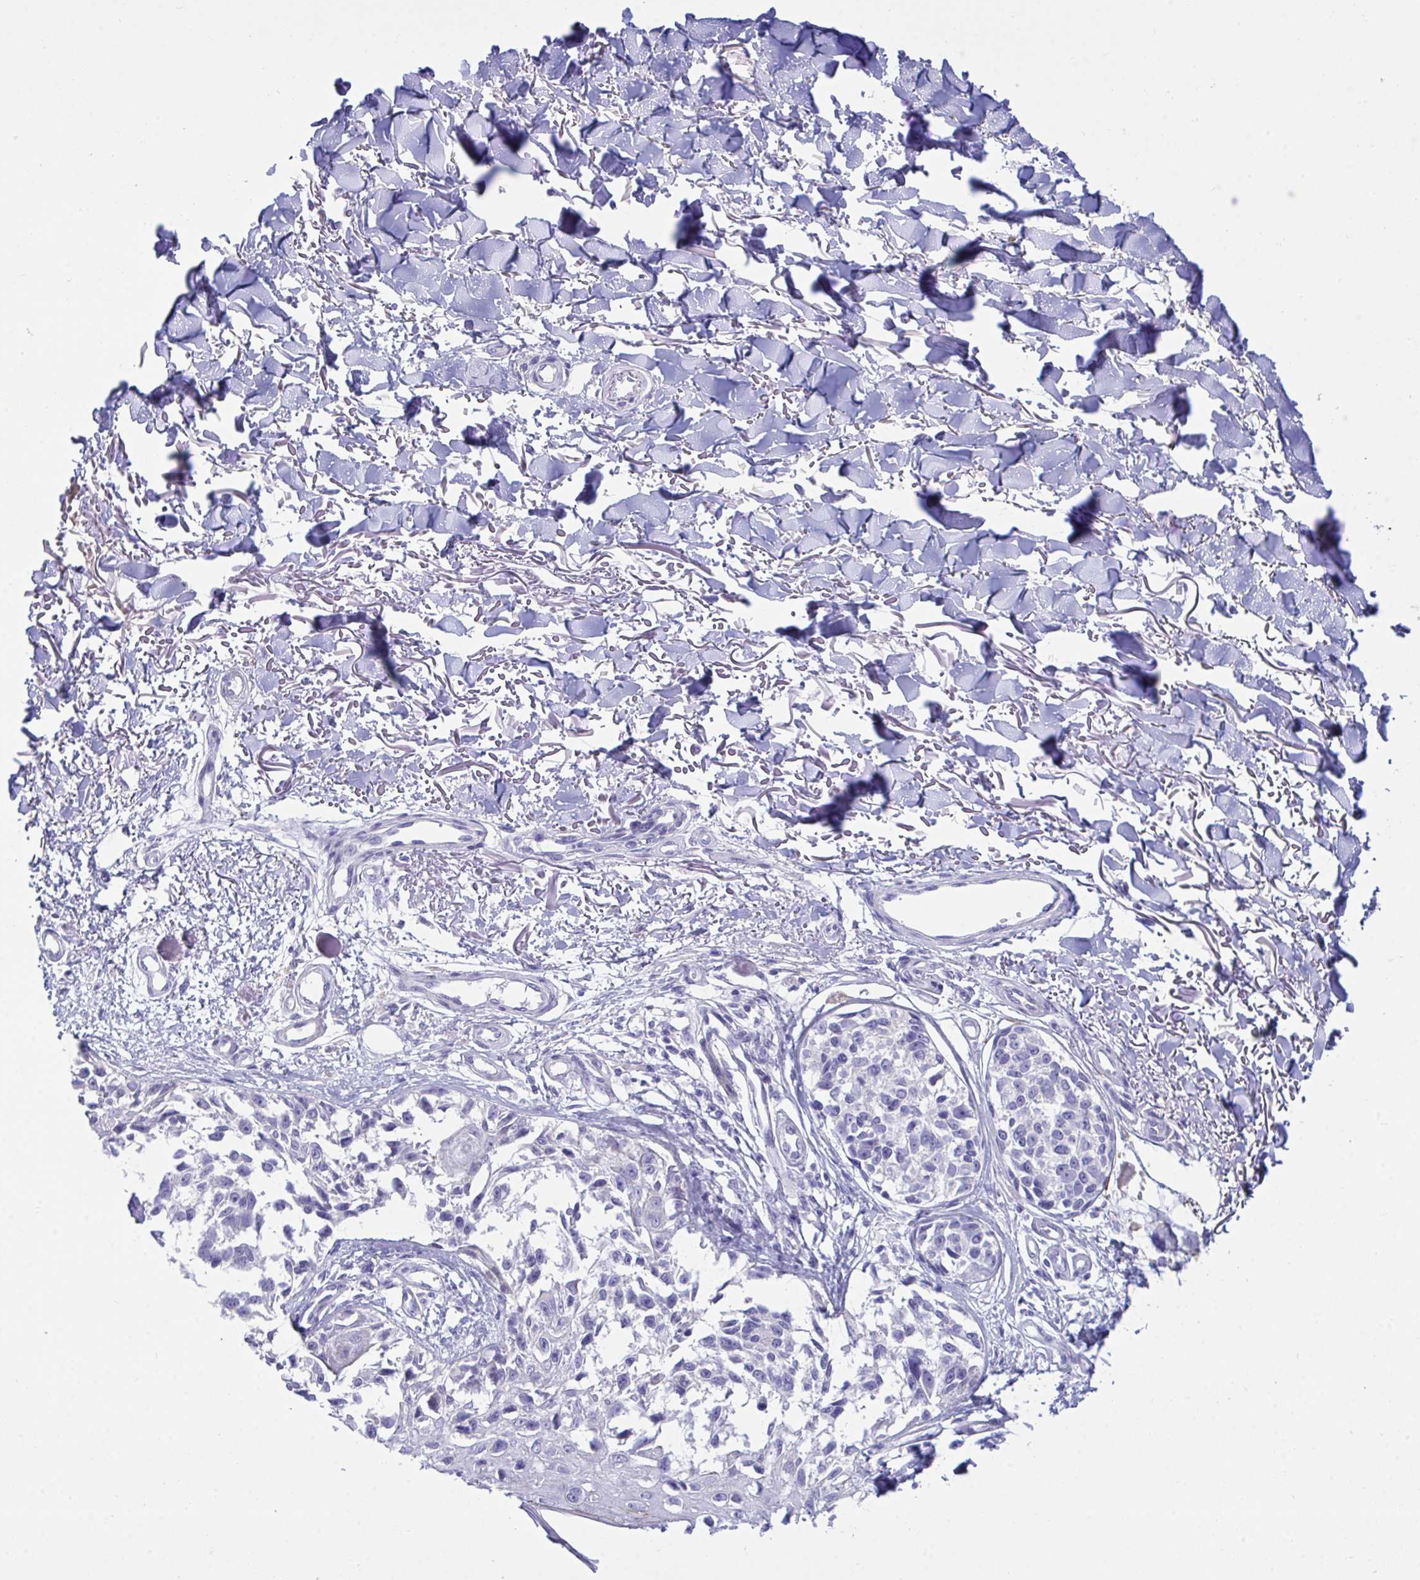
{"staining": {"intensity": "negative", "quantity": "none", "location": "none"}, "tissue": "melanoma", "cell_type": "Tumor cells", "image_type": "cancer", "snomed": [{"axis": "morphology", "description": "Malignant melanoma, NOS"}, {"axis": "topography", "description": "Skin"}], "caption": "The micrograph demonstrates no staining of tumor cells in melanoma.", "gene": "MED9", "patient": {"sex": "male", "age": 73}}